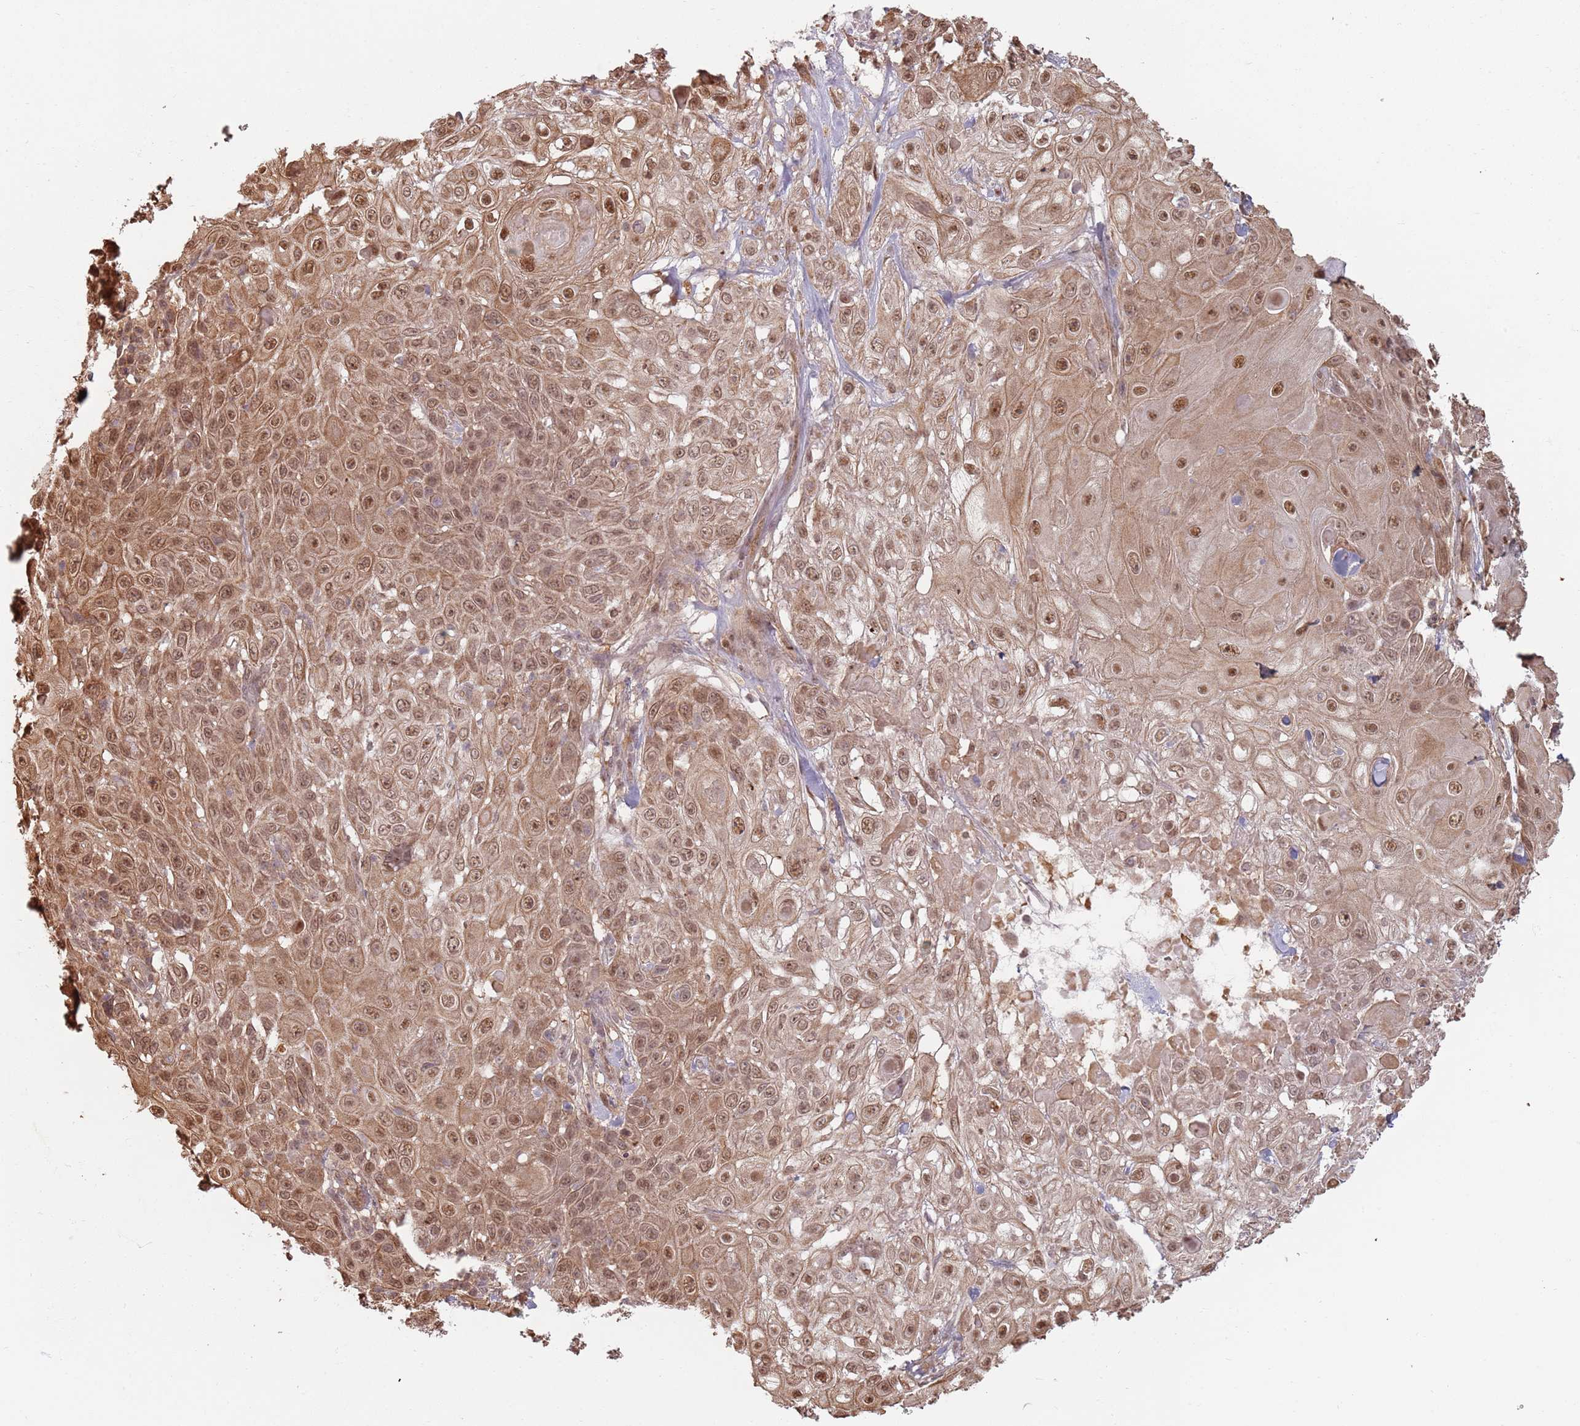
{"staining": {"intensity": "moderate", "quantity": ">75%", "location": "cytoplasmic/membranous,nuclear"}, "tissue": "skin cancer", "cell_type": "Tumor cells", "image_type": "cancer", "snomed": [{"axis": "morphology", "description": "Normal tissue, NOS"}, {"axis": "morphology", "description": "Squamous cell carcinoma, NOS"}, {"axis": "topography", "description": "Skin"}, {"axis": "topography", "description": "Cartilage tissue"}], "caption": "DAB (3,3'-diaminobenzidine) immunohistochemical staining of human skin cancer (squamous cell carcinoma) displays moderate cytoplasmic/membranous and nuclear protein positivity in about >75% of tumor cells. (Brightfield microscopy of DAB IHC at high magnification).", "gene": "PLSCR5", "patient": {"sex": "female", "age": 79}}